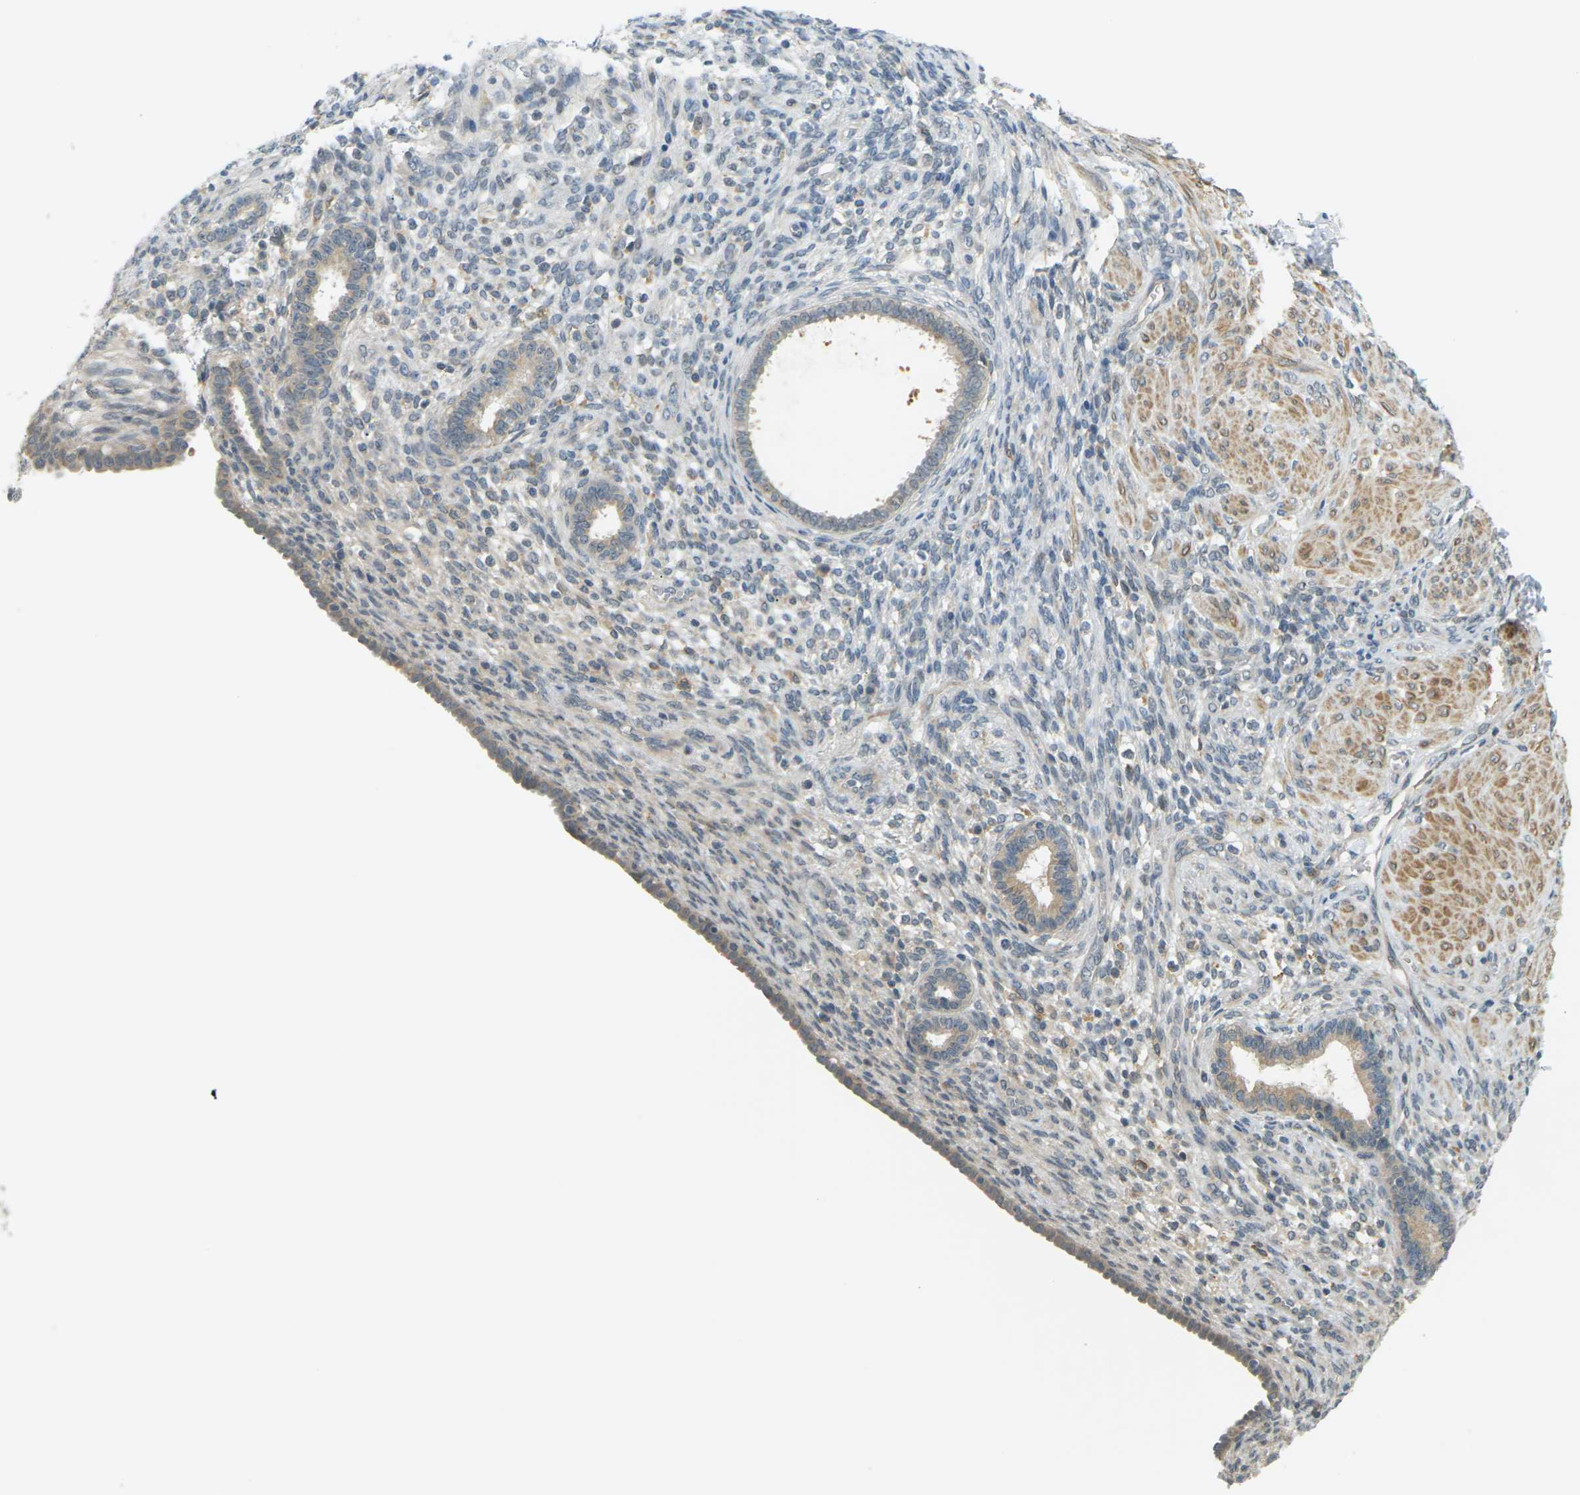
{"staining": {"intensity": "negative", "quantity": "none", "location": "none"}, "tissue": "endometrium", "cell_type": "Cells in endometrial stroma", "image_type": "normal", "snomed": [{"axis": "morphology", "description": "Normal tissue, NOS"}, {"axis": "topography", "description": "Endometrium"}], "caption": "High power microscopy histopathology image of an immunohistochemistry (IHC) image of normal endometrium, revealing no significant staining in cells in endometrial stroma. (DAB immunohistochemistry, high magnification).", "gene": "SOCS6", "patient": {"sex": "female", "age": 72}}